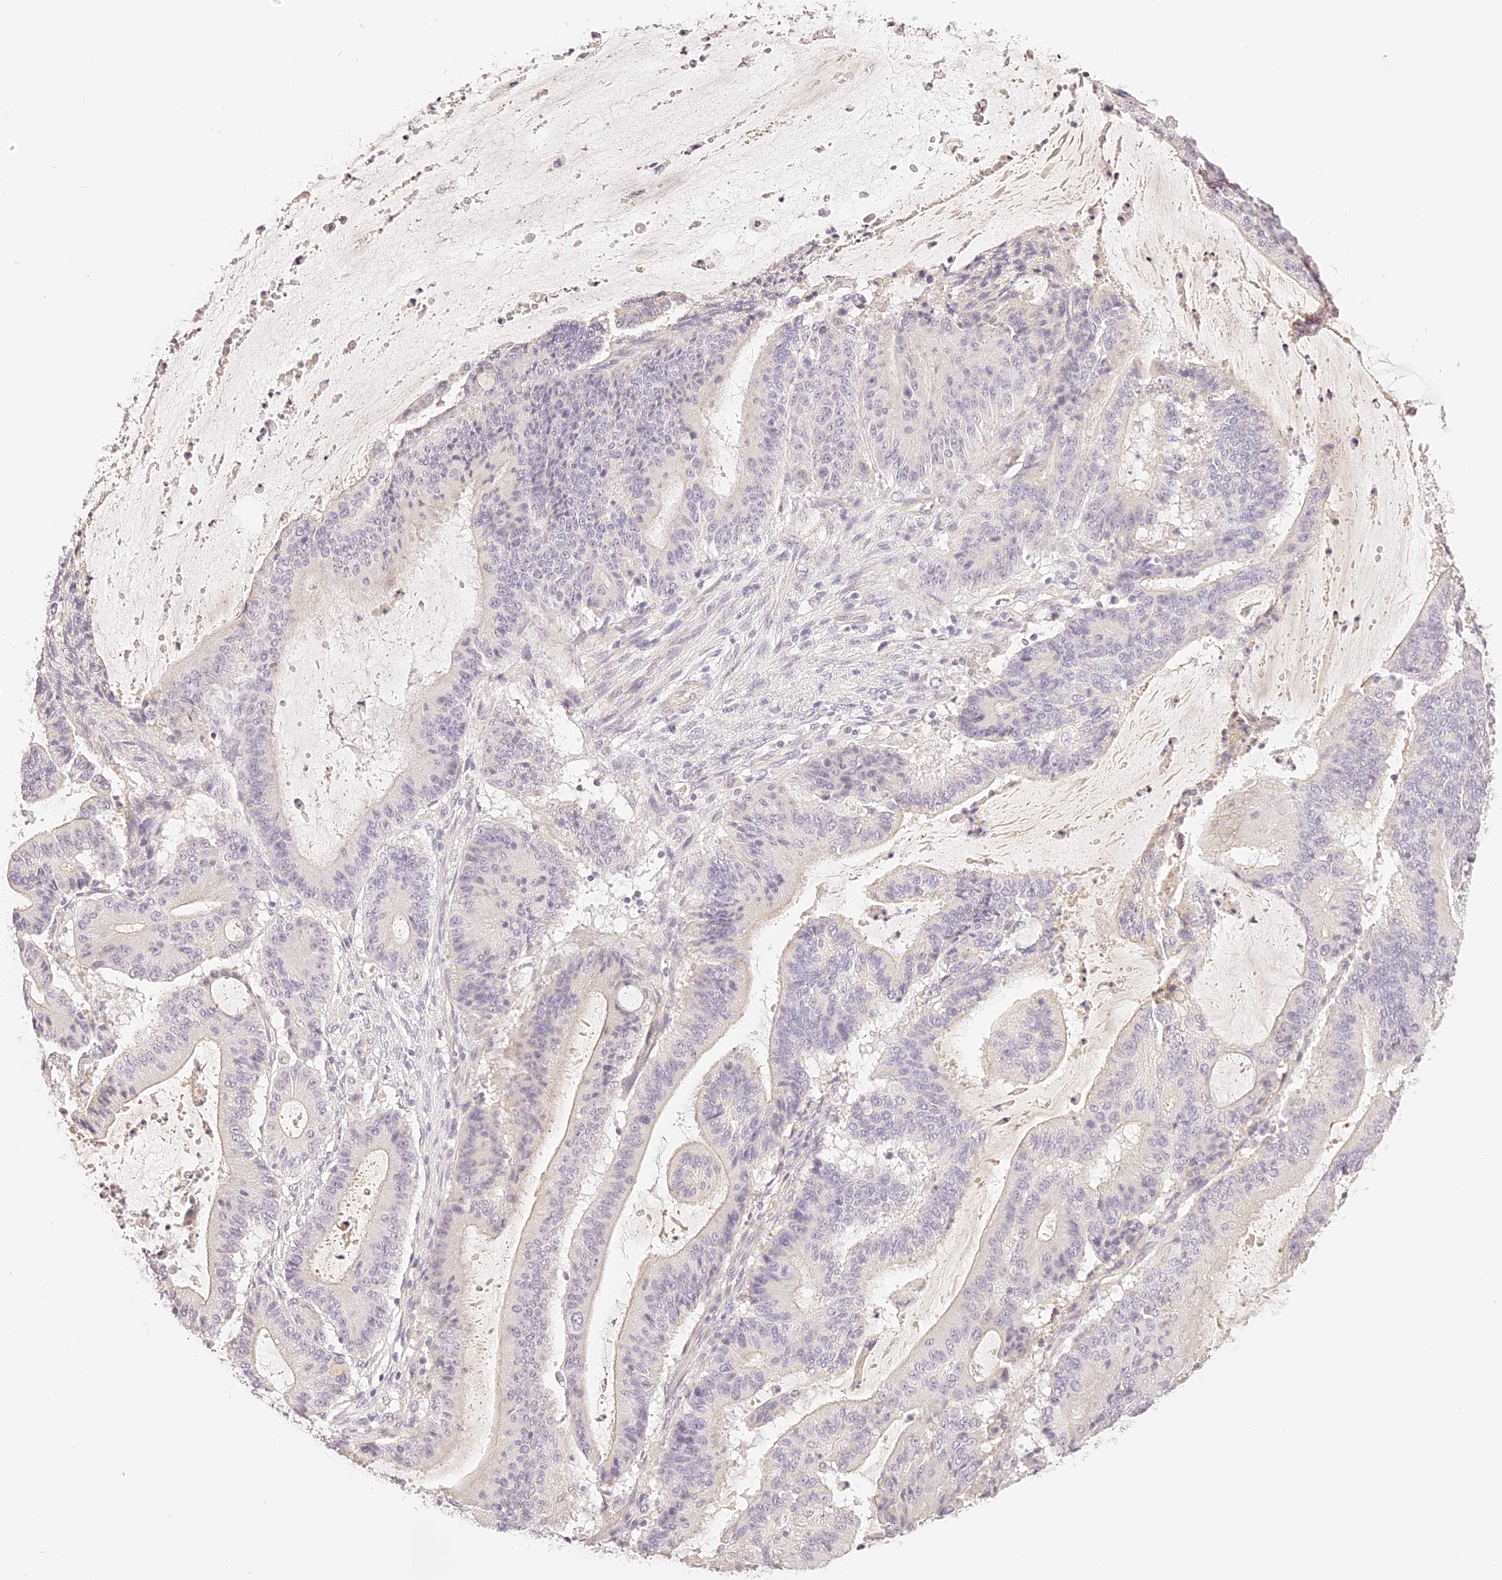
{"staining": {"intensity": "negative", "quantity": "none", "location": "none"}, "tissue": "liver cancer", "cell_type": "Tumor cells", "image_type": "cancer", "snomed": [{"axis": "morphology", "description": "Normal tissue, NOS"}, {"axis": "morphology", "description": "Cholangiocarcinoma"}, {"axis": "topography", "description": "Liver"}, {"axis": "topography", "description": "Peripheral nerve tissue"}], "caption": "DAB (3,3'-diaminobenzidine) immunohistochemical staining of human liver cancer exhibits no significant staining in tumor cells.", "gene": "TRIM45", "patient": {"sex": "female", "age": 73}}